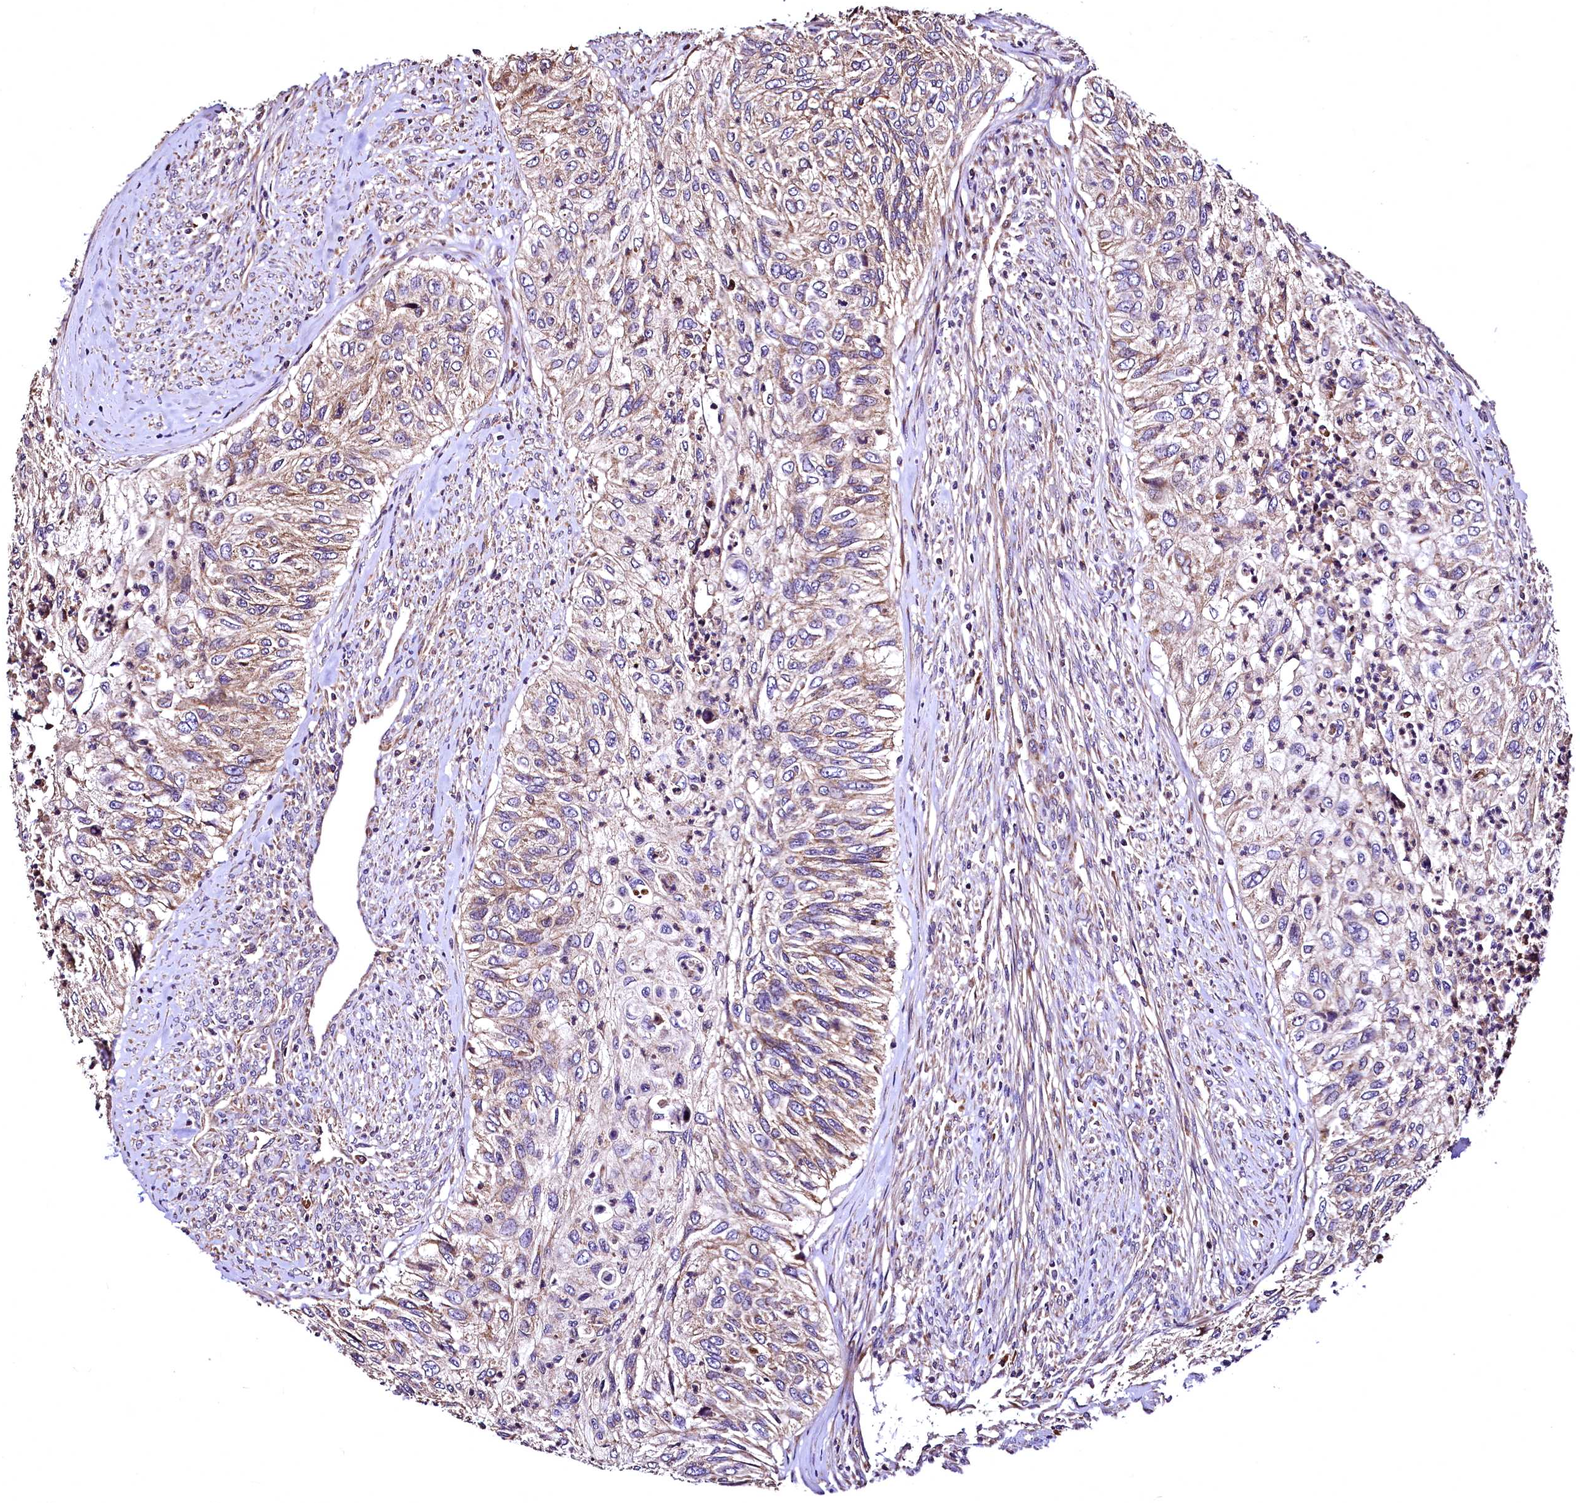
{"staining": {"intensity": "moderate", "quantity": "25%-75%", "location": "cytoplasmic/membranous"}, "tissue": "urothelial cancer", "cell_type": "Tumor cells", "image_type": "cancer", "snomed": [{"axis": "morphology", "description": "Urothelial carcinoma, High grade"}, {"axis": "topography", "description": "Urinary bladder"}], "caption": "Immunohistochemistry micrograph of urothelial cancer stained for a protein (brown), which displays medium levels of moderate cytoplasmic/membranous expression in about 25%-75% of tumor cells.", "gene": "LRSAM1", "patient": {"sex": "female", "age": 60}}